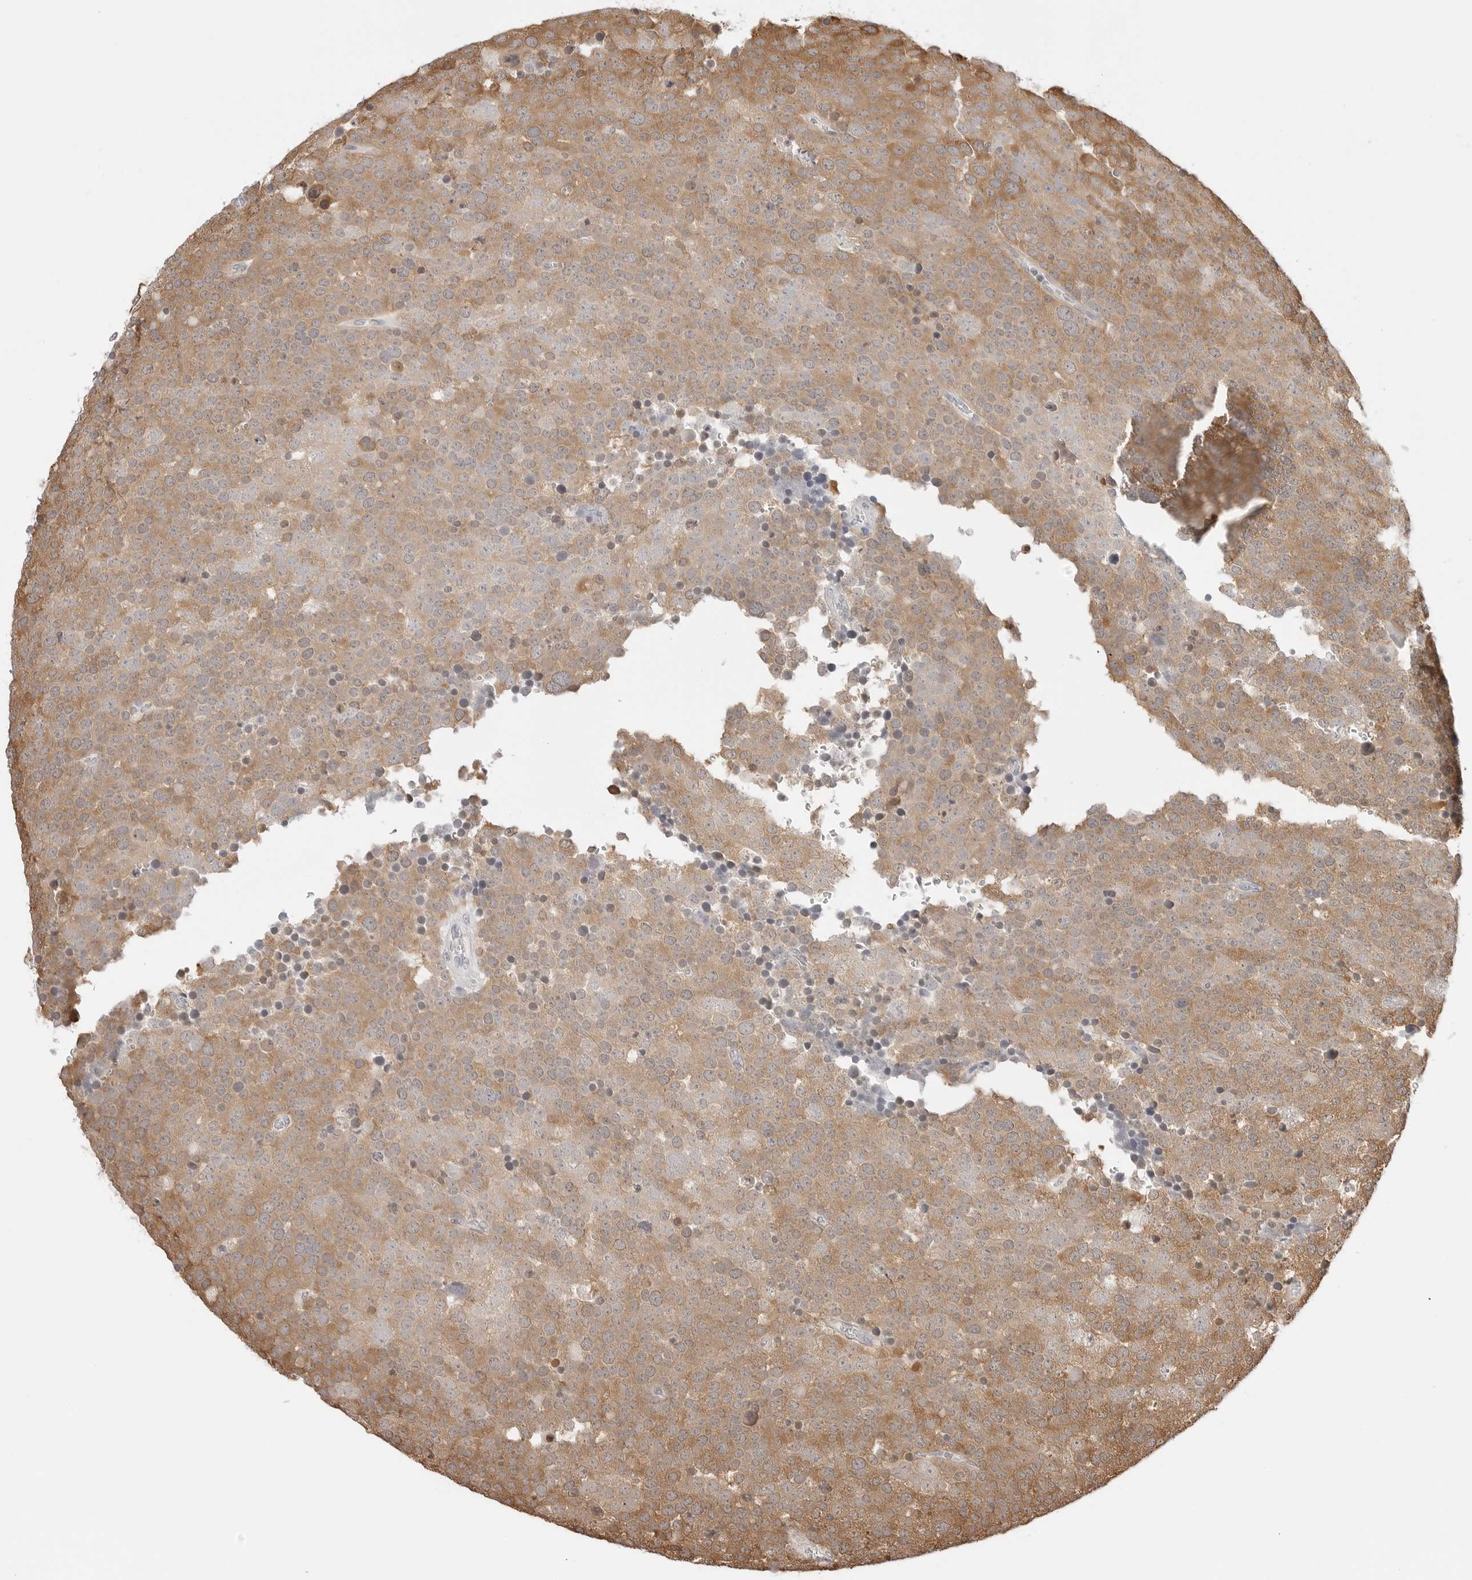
{"staining": {"intensity": "moderate", "quantity": ">75%", "location": "cytoplasmic/membranous"}, "tissue": "testis cancer", "cell_type": "Tumor cells", "image_type": "cancer", "snomed": [{"axis": "morphology", "description": "Seminoma, NOS"}, {"axis": "topography", "description": "Testis"}], "caption": "Protein analysis of seminoma (testis) tissue demonstrates moderate cytoplasmic/membranous positivity in approximately >75% of tumor cells.", "gene": "NUDC", "patient": {"sex": "male", "age": 71}}